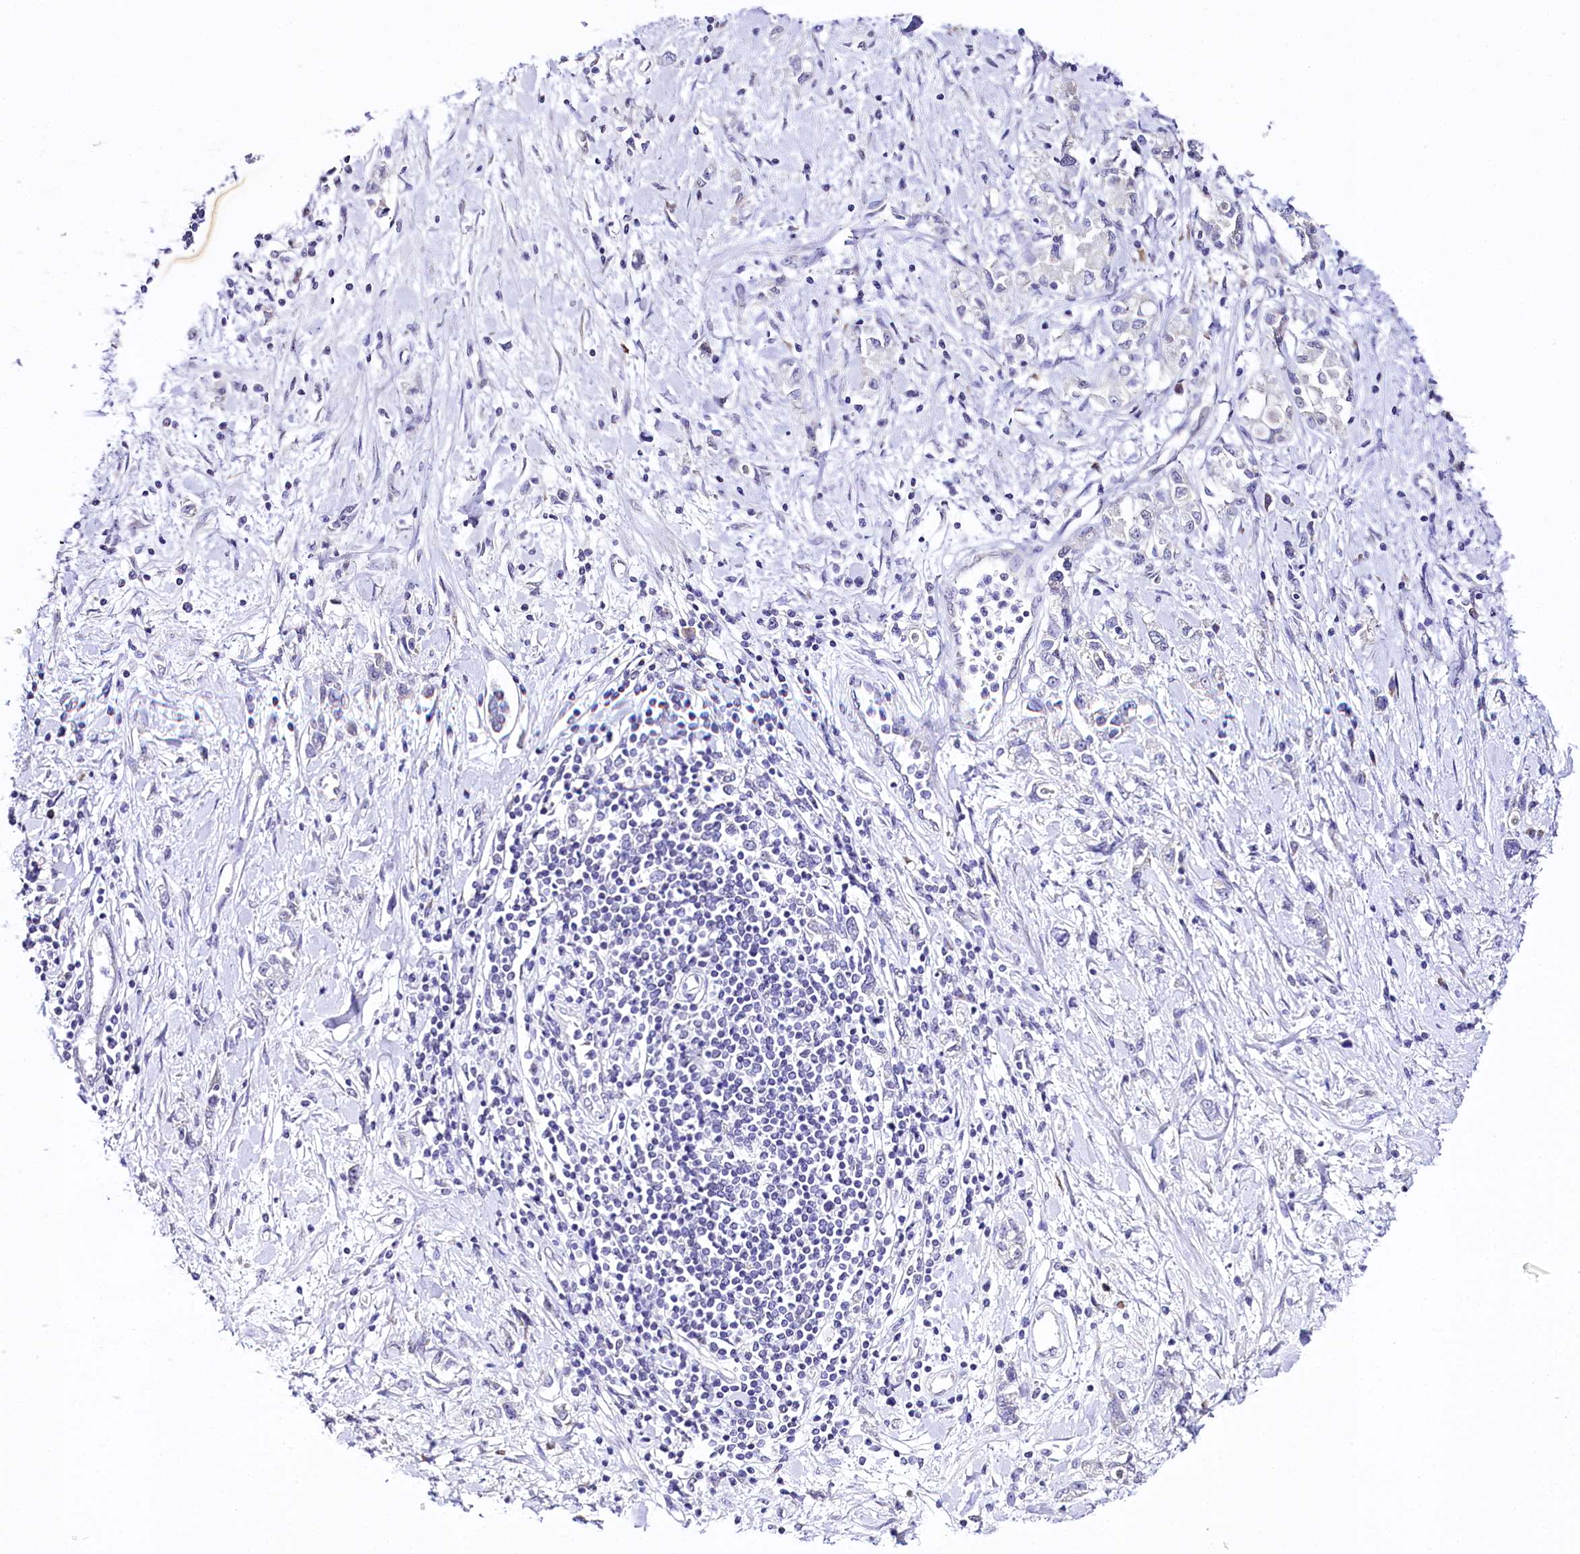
{"staining": {"intensity": "negative", "quantity": "none", "location": "none"}, "tissue": "stomach cancer", "cell_type": "Tumor cells", "image_type": "cancer", "snomed": [{"axis": "morphology", "description": "Adenocarcinoma, NOS"}, {"axis": "topography", "description": "Stomach"}], "caption": "Tumor cells show no significant positivity in stomach cancer.", "gene": "SPATS2", "patient": {"sex": "female", "age": 76}}